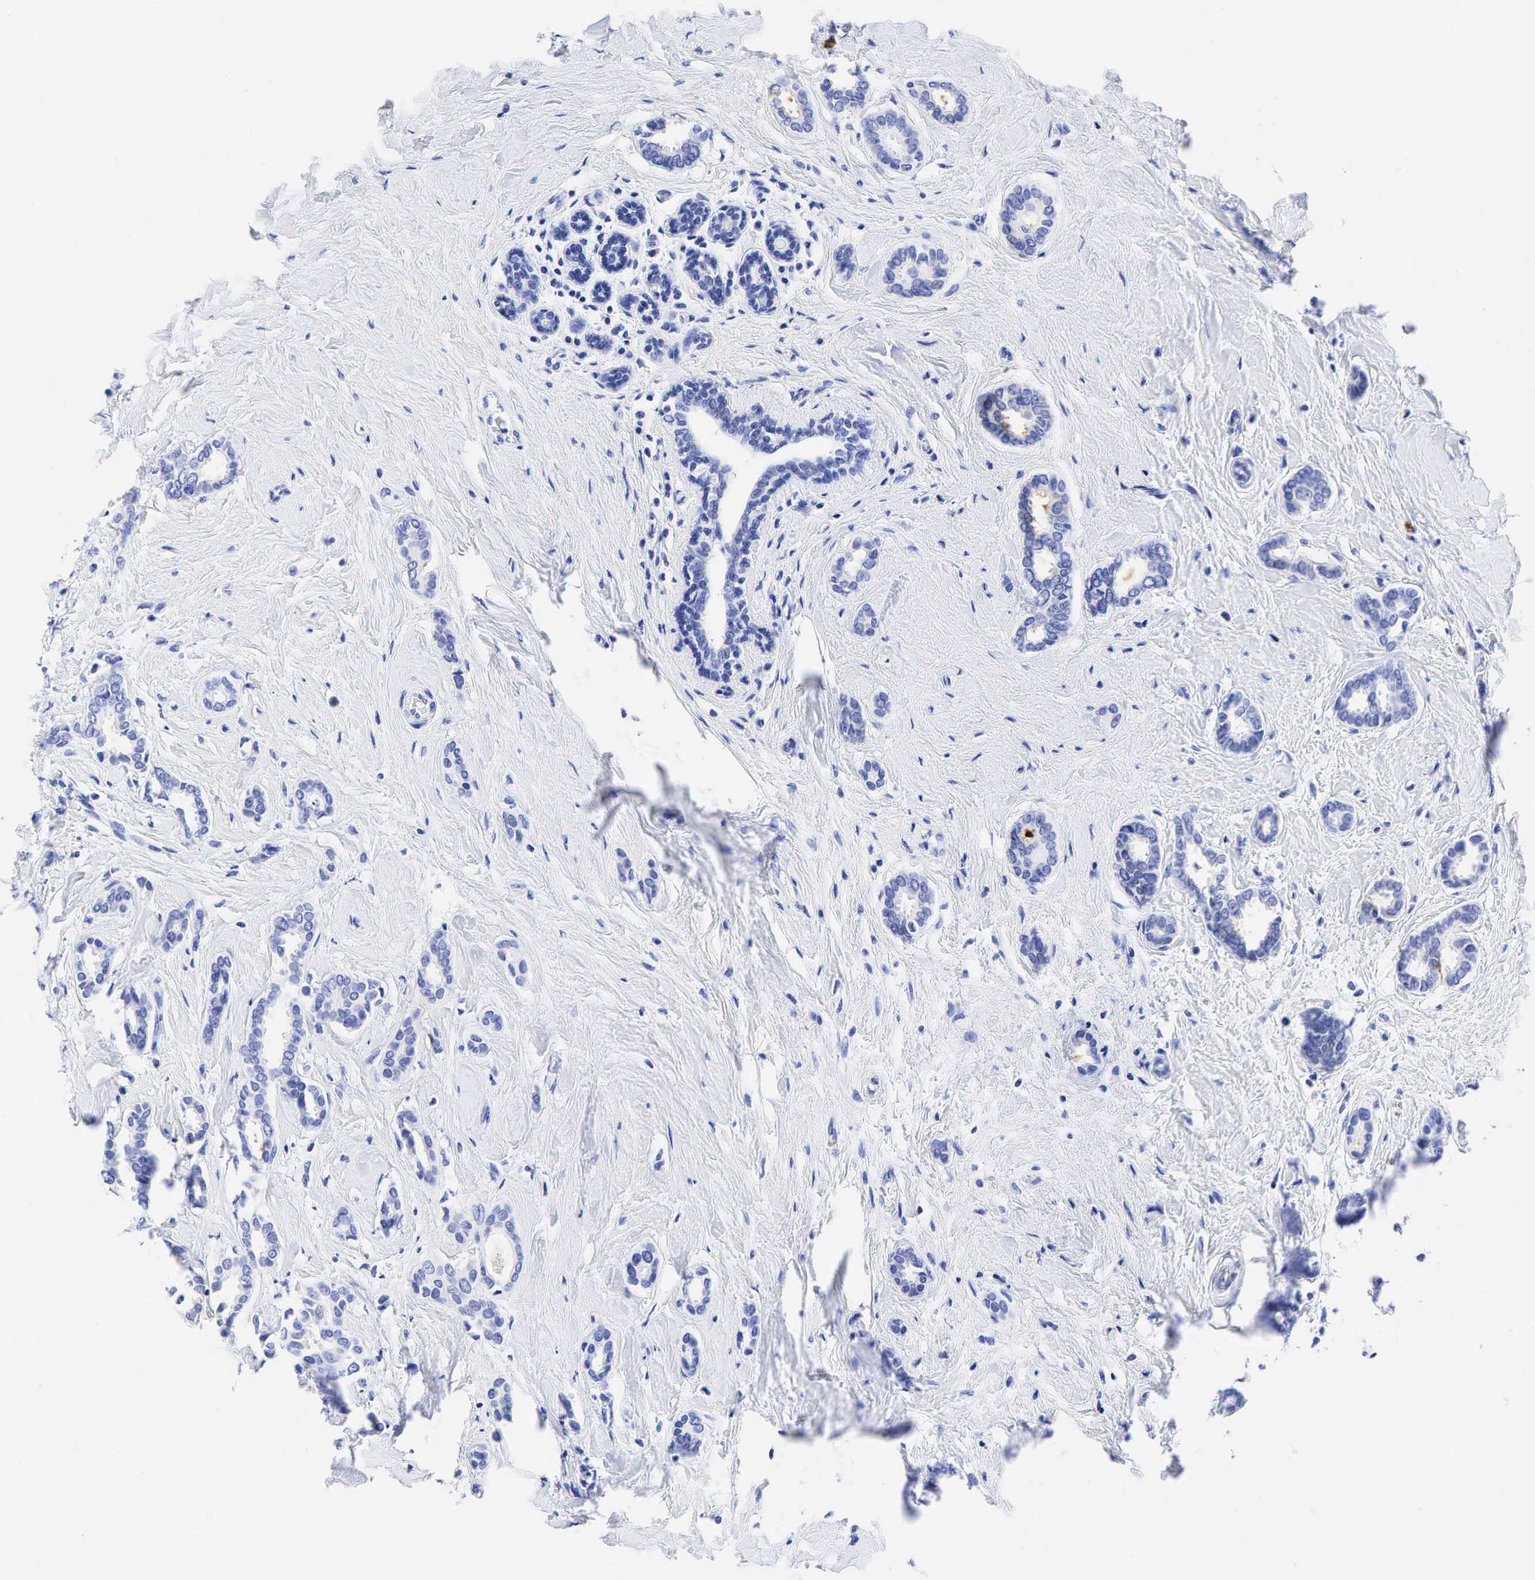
{"staining": {"intensity": "negative", "quantity": "none", "location": "none"}, "tissue": "breast cancer", "cell_type": "Tumor cells", "image_type": "cancer", "snomed": [{"axis": "morphology", "description": "Duct carcinoma"}, {"axis": "topography", "description": "Breast"}], "caption": "Immunohistochemistry image of human invasive ductal carcinoma (breast) stained for a protein (brown), which demonstrates no positivity in tumor cells.", "gene": "CEACAM5", "patient": {"sex": "female", "age": 50}}